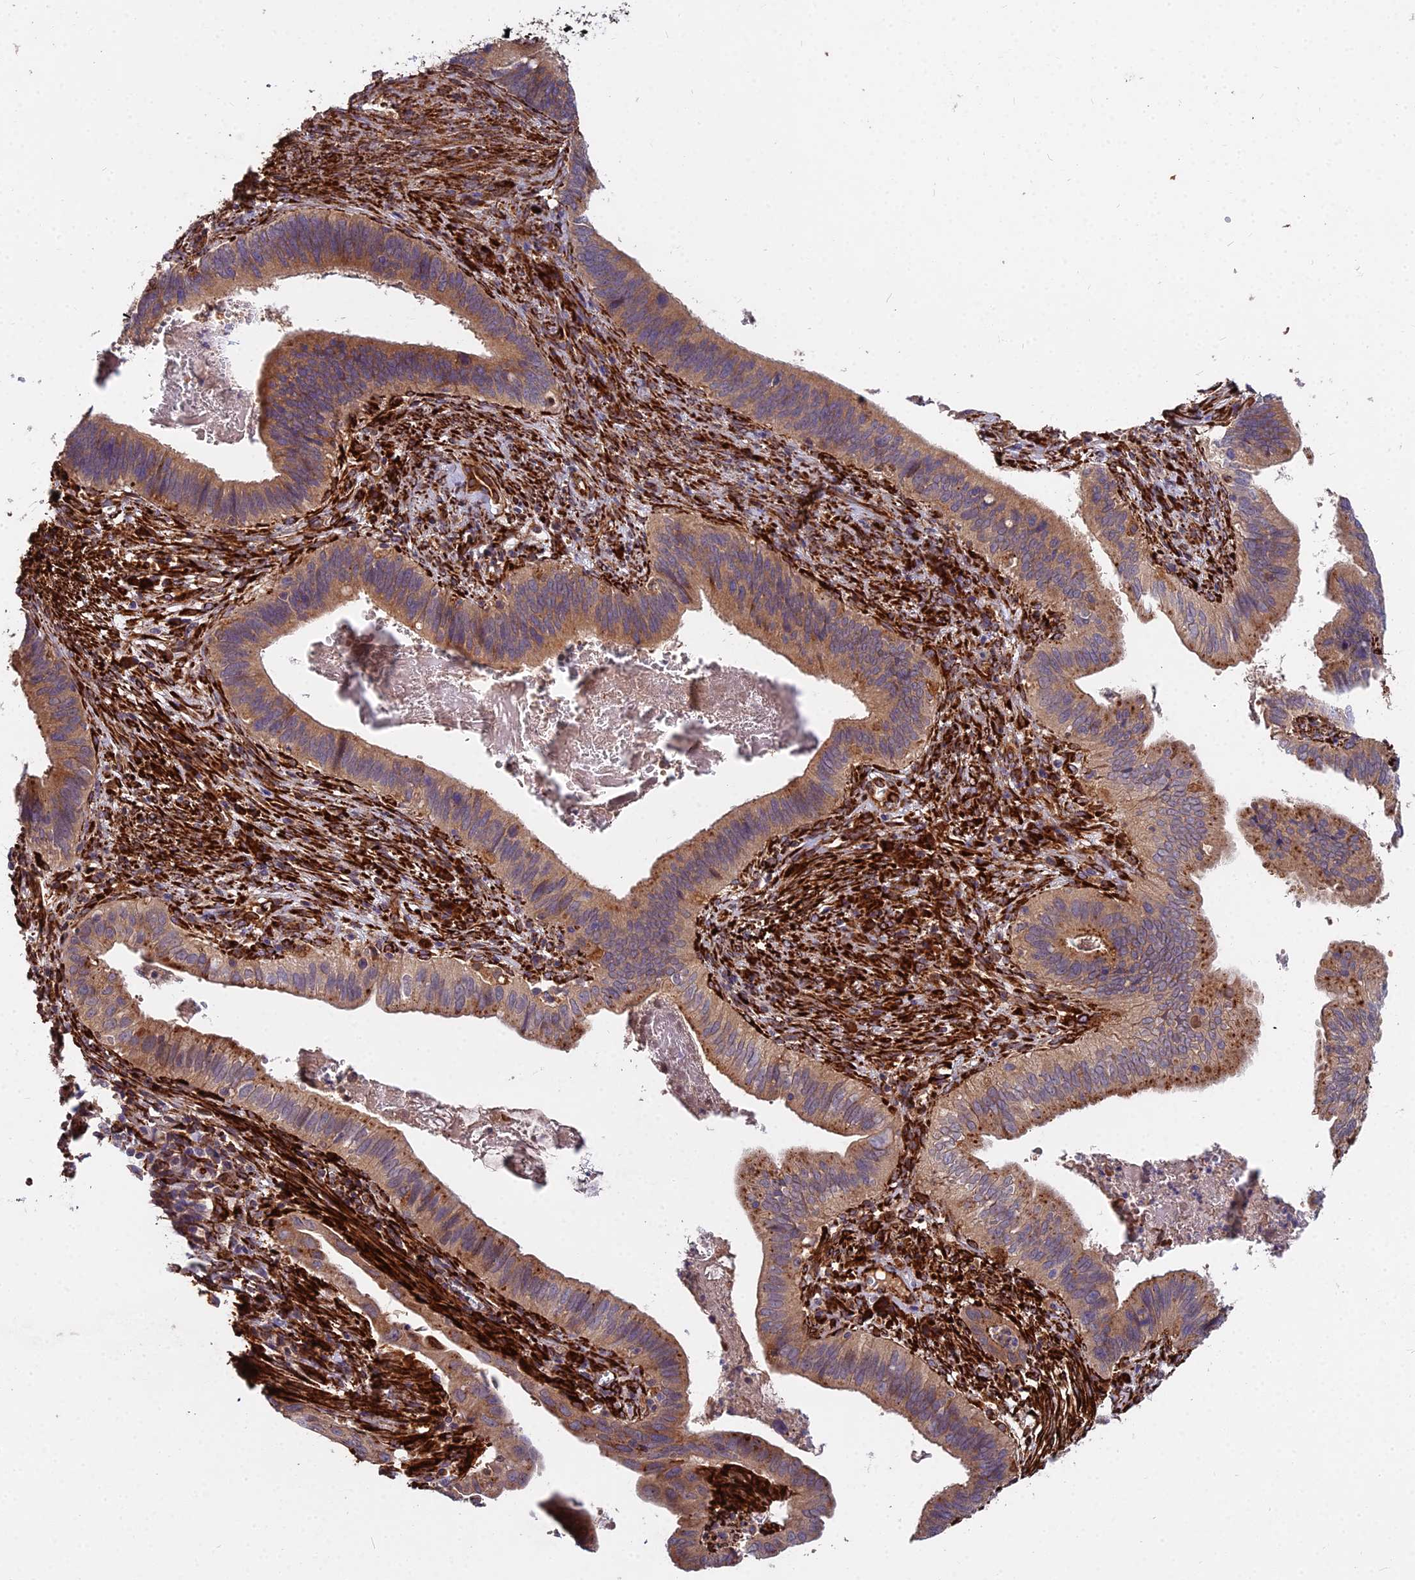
{"staining": {"intensity": "moderate", "quantity": ">75%", "location": "cytoplasmic/membranous"}, "tissue": "cervical cancer", "cell_type": "Tumor cells", "image_type": "cancer", "snomed": [{"axis": "morphology", "description": "Adenocarcinoma, NOS"}, {"axis": "topography", "description": "Cervix"}], "caption": "Tumor cells show medium levels of moderate cytoplasmic/membranous staining in approximately >75% of cells in human adenocarcinoma (cervical).", "gene": "NDUFAF7", "patient": {"sex": "female", "age": 42}}